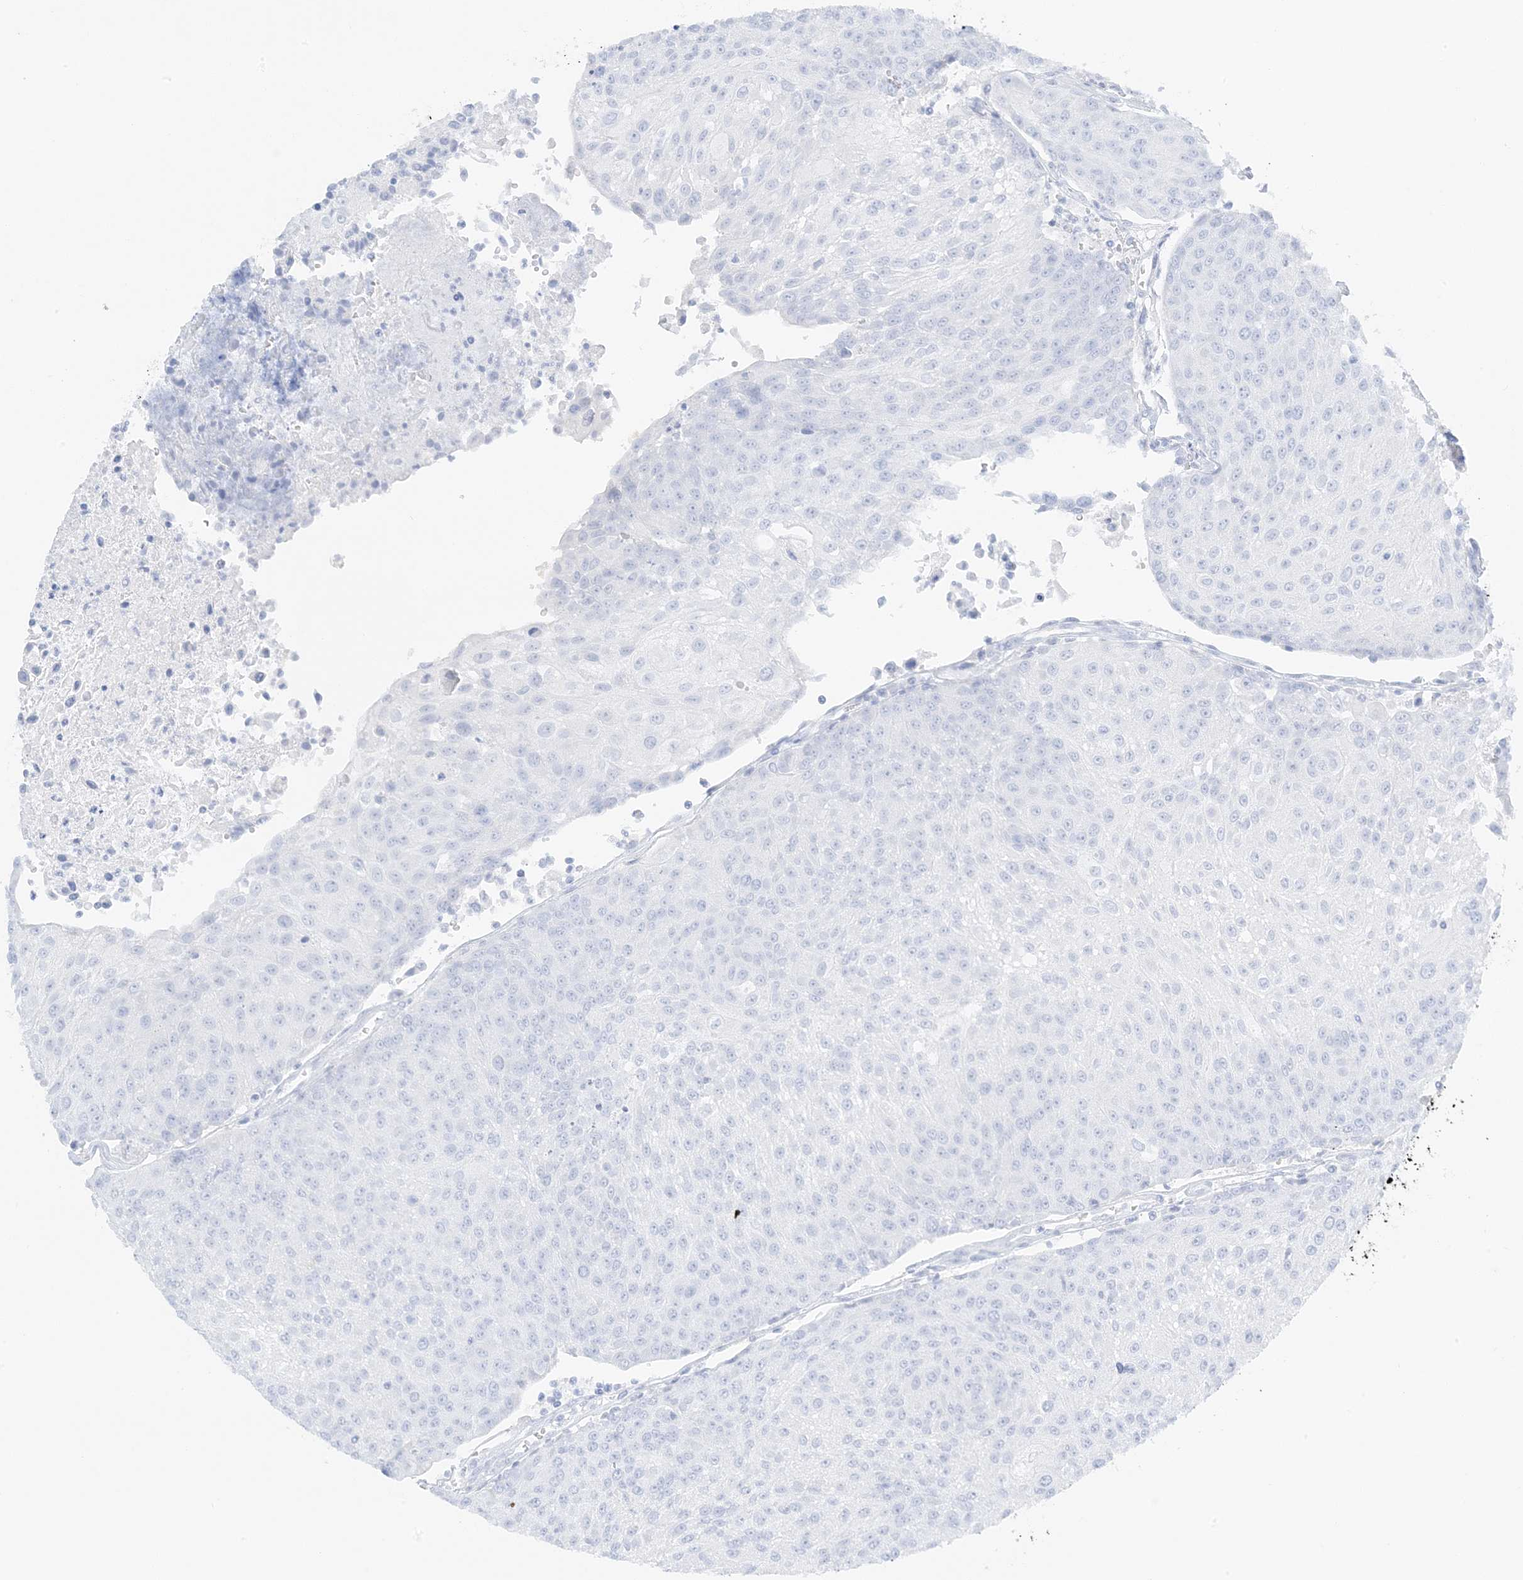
{"staining": {"intensity": "negative", "quantity": "none", "location": "none"}, "tissue": "urothelial cancer", "cell_type": "Tumor cells", "image_type": "cancer", "snomed": [{"axis": "morphology", "description": "Urothelial carcinoma, High grade"}, {"axis": "topography", "description": "Urinary bladder"}], "caption": "DAB immunohistochemical staining of human high-grade urothelial carcinoma exhibits no significant staining in tumor cells. (DAB IHC visualized using brightfield microscopy, high magnification).", "gene": "SLC22A13", "patient": {"sex": "female", "age": 85}}